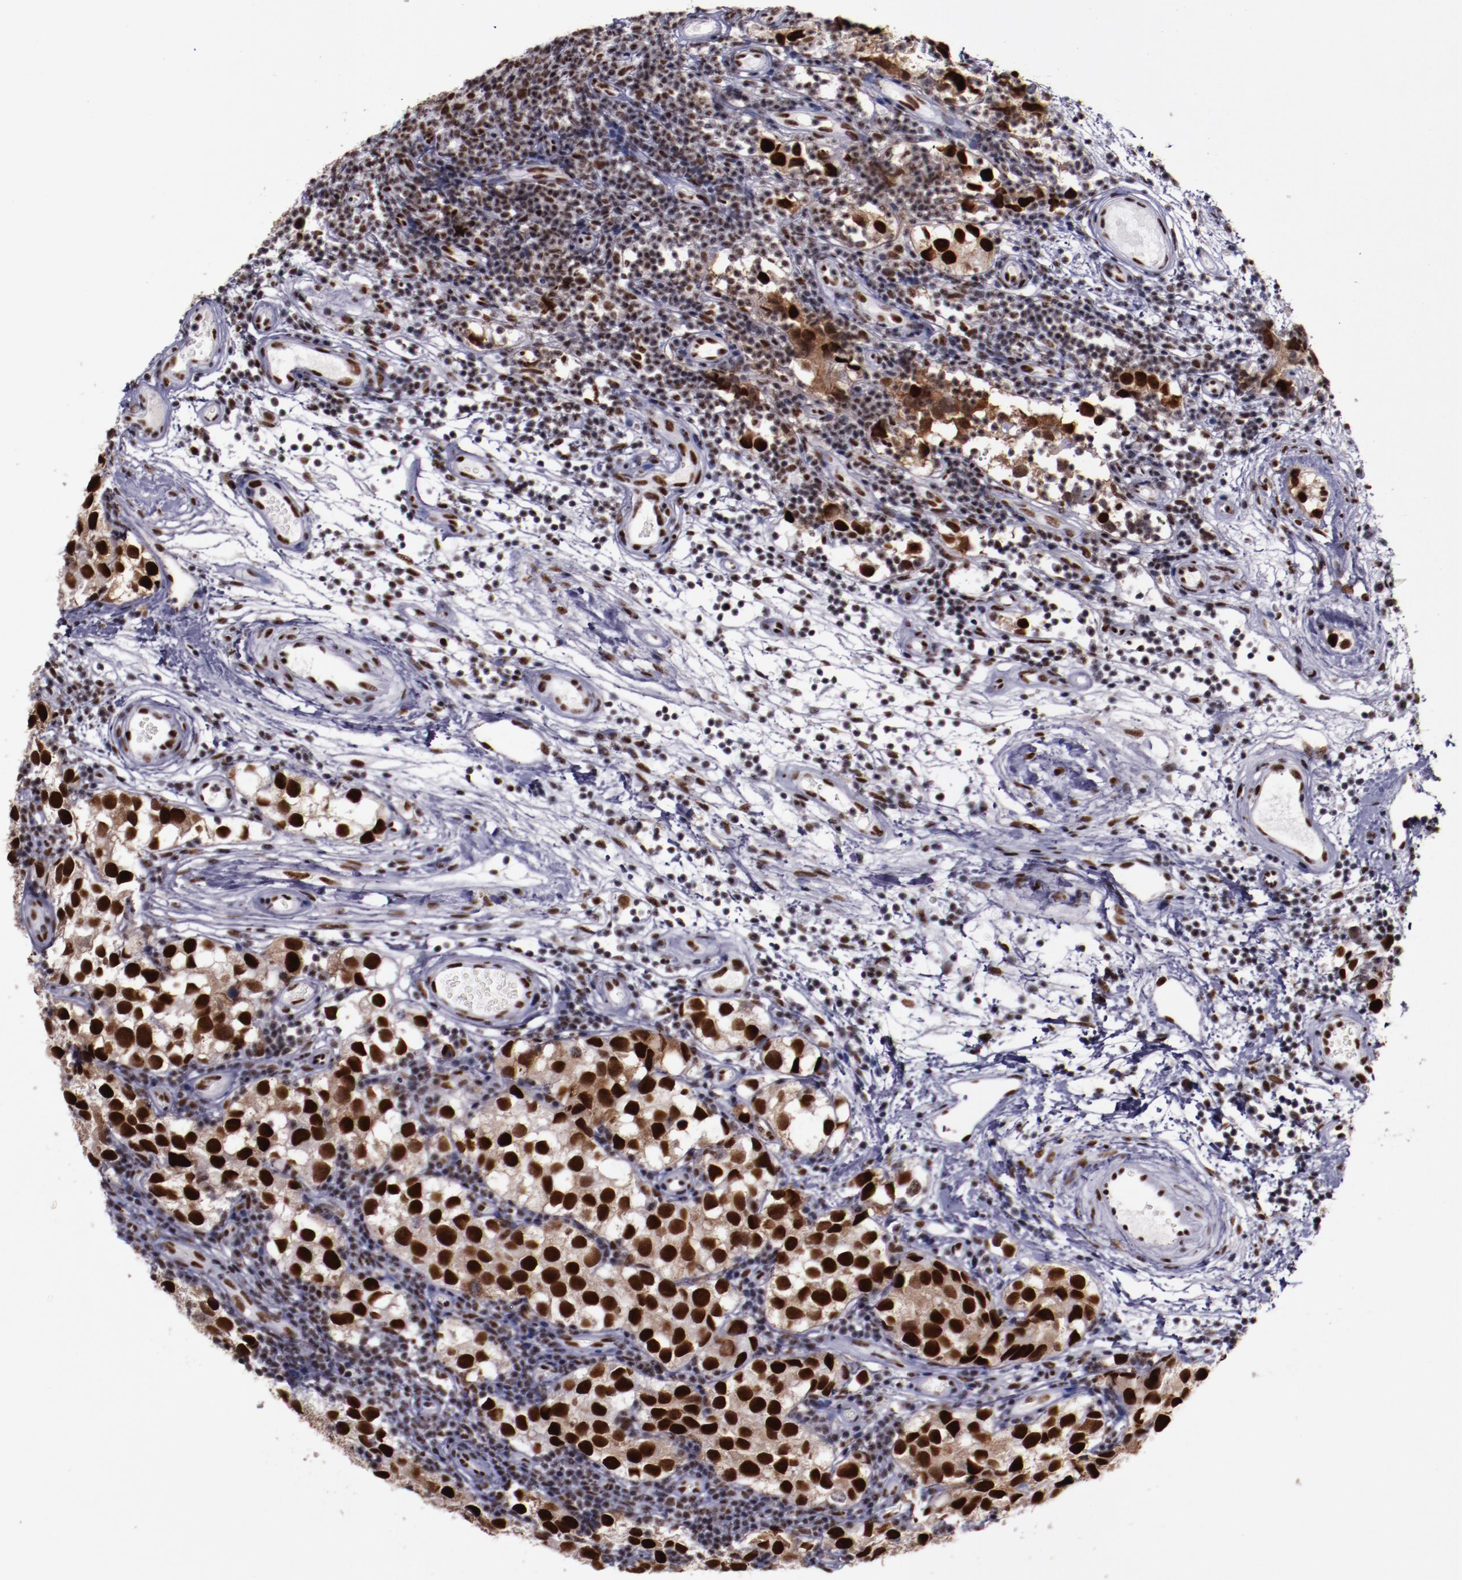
{"staining": {"intensity": "strong", "quantity": ">75%", "location": "nuclear"}, "tissue": "testis cancer", "cell_type": "Tumor cells", "image_type": "cancer", "snomed": [{"axis": "morphology", "description": "Seminoma, NOS"}, {"axis": "topography", "description": "Testis"}], "caption": "IHC histopathology image of neoplastic tissue: testis cancer stained using IHC reveals high levels of strong protein expression localized specifically in the nuclear of tumor cells, appearing as a nuclear brown color.", "gene": "PPP4R3A", "patient": {"sex": "male", "age": 39}}